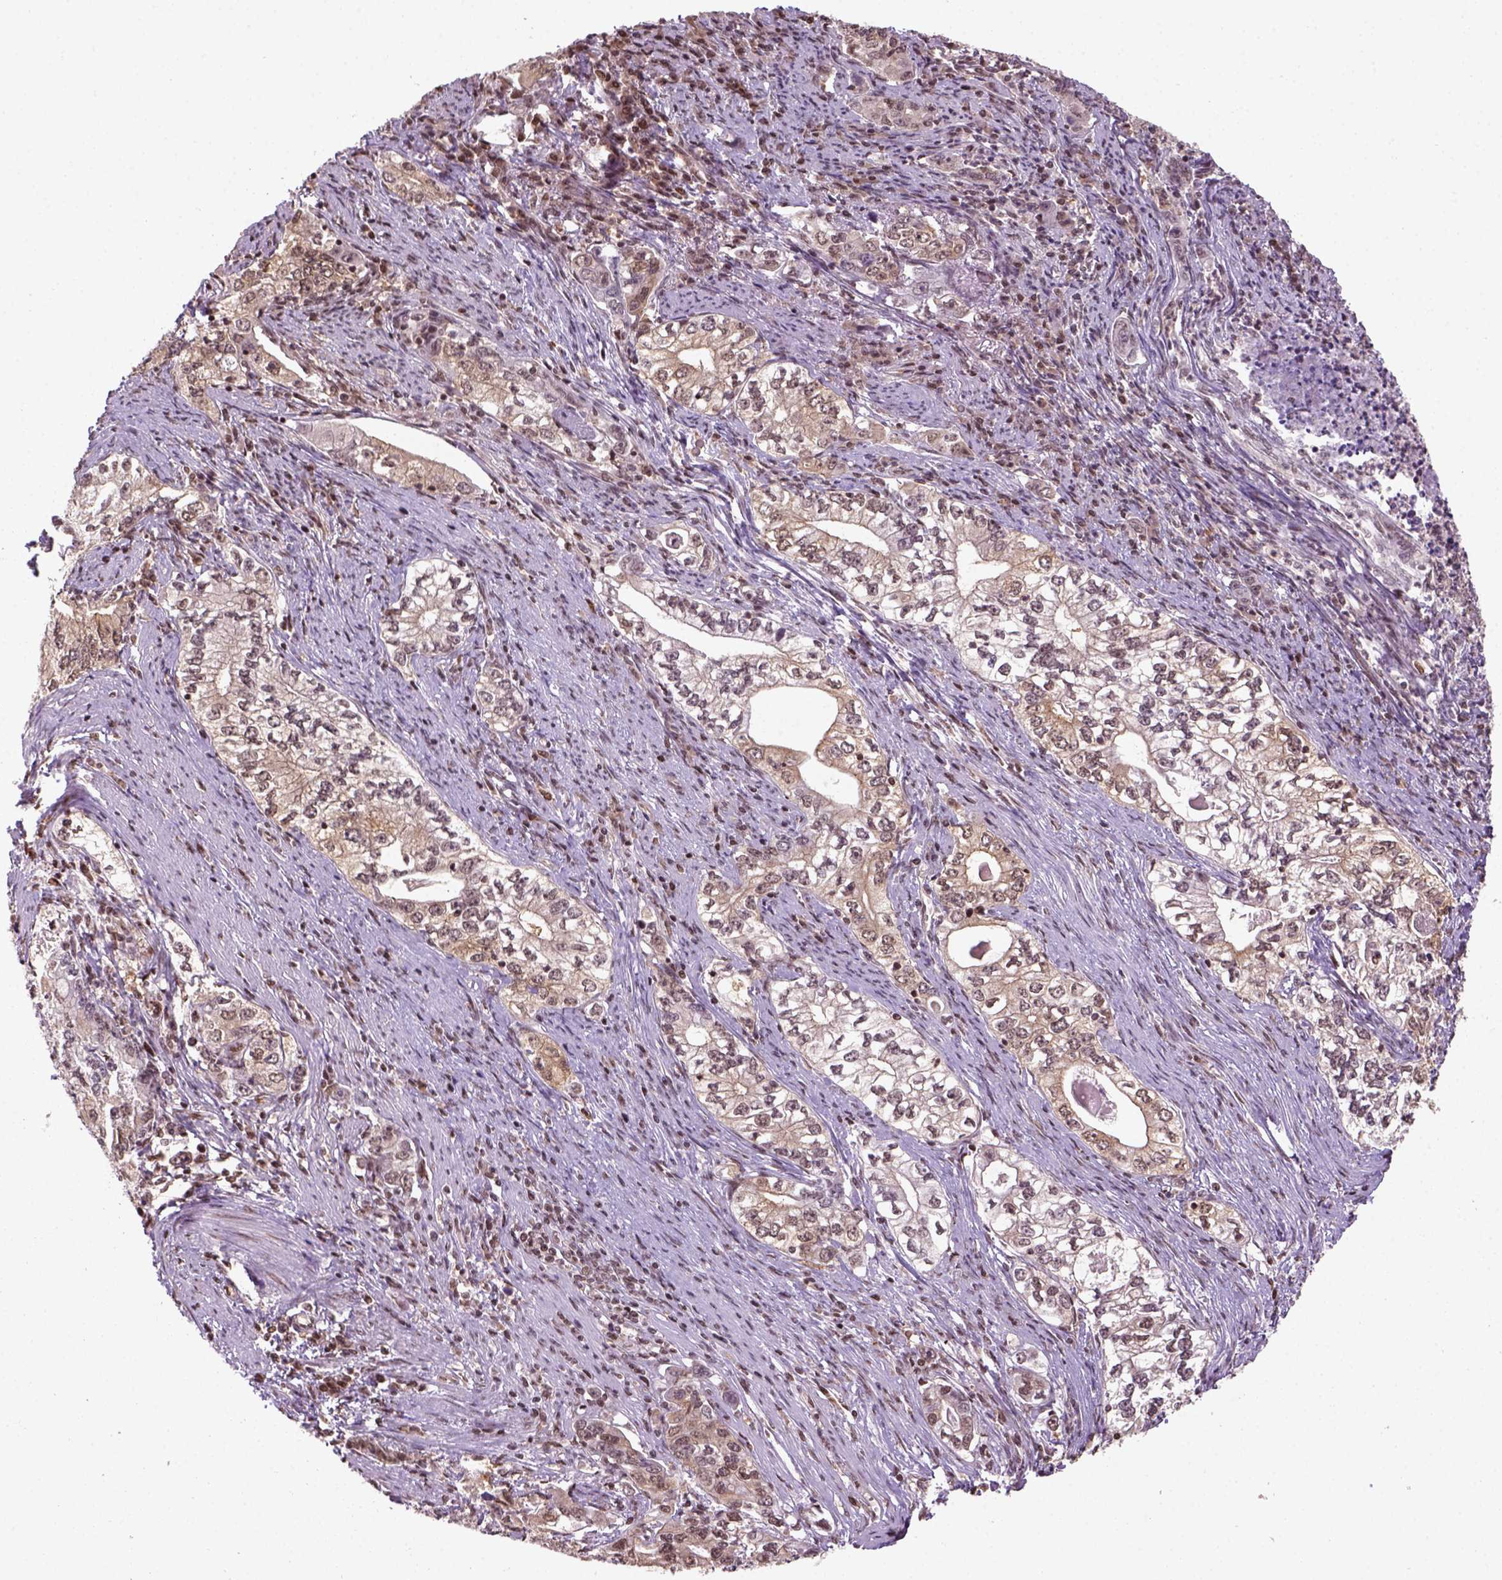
{"staining": {"intensity": "weak", "quantity": ">75%", "location": "cytoplasmic/membranous,nuclear"}, "tissue": "stomach cancer", "cell_type": "Tumor cells", "image_type": "cancer", "snomed": [{"axis": "morphology", "description": "Adenocarcinoma, NOS"}, {"axis": "topography", "description": "Stomach, lower"}], "caption": "Immunohistochemistry photomicrograph of neoplastic tissue: stomach adenocarcinoma stained using IHC exhibits low levels of weak protein expression localized specifically in the cytoplasmic/membranous and nuclear of tumor cells, appearing as a cytoplasmic/membranous and nuclear brown color.", "gene": "GOT1", "patient": {"sex": "female", "age": 72}}